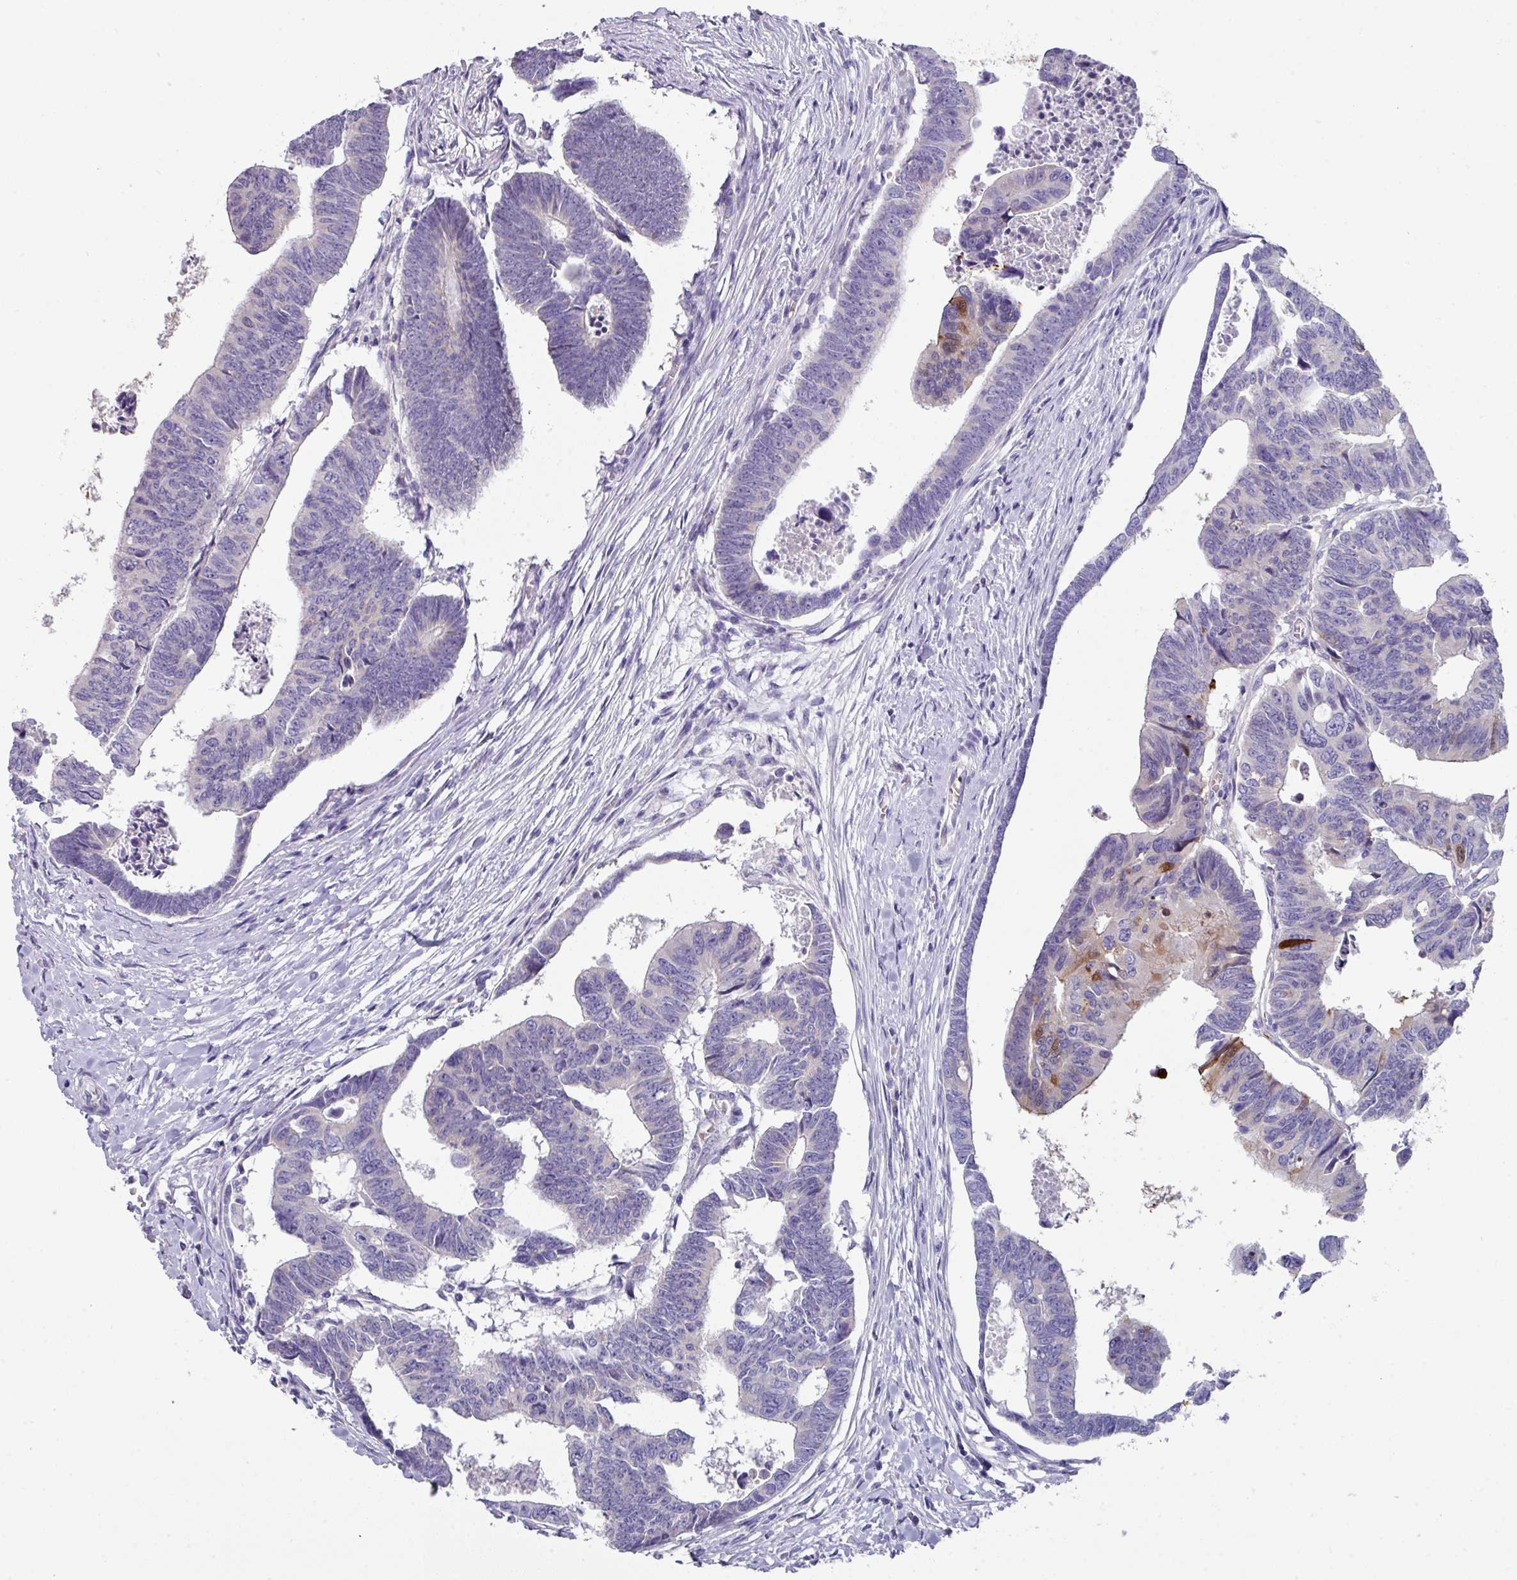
{"staining": {"intensity": "negative", "quantity": "none", "location": "none"}, "tissue": "colorectal cancer", "cell_type": "Tumor cells", "image_type": "cancer", "snomed": [{"axis": "morphology", "description": "Adenocarcinoma, NOS"}, {"axis": "topography", "description": "Rectum"}], "caption": "Photomicrograph shows no protein positivity in tumor cells of colorectal cancer (adenocarcinoma) tissue. (DAB (3,3'-diaminobenzidine) immunohistochemistry, high magnification).", "gene": "DEFB115", "patient": {"sex": "female", "age": 65}}